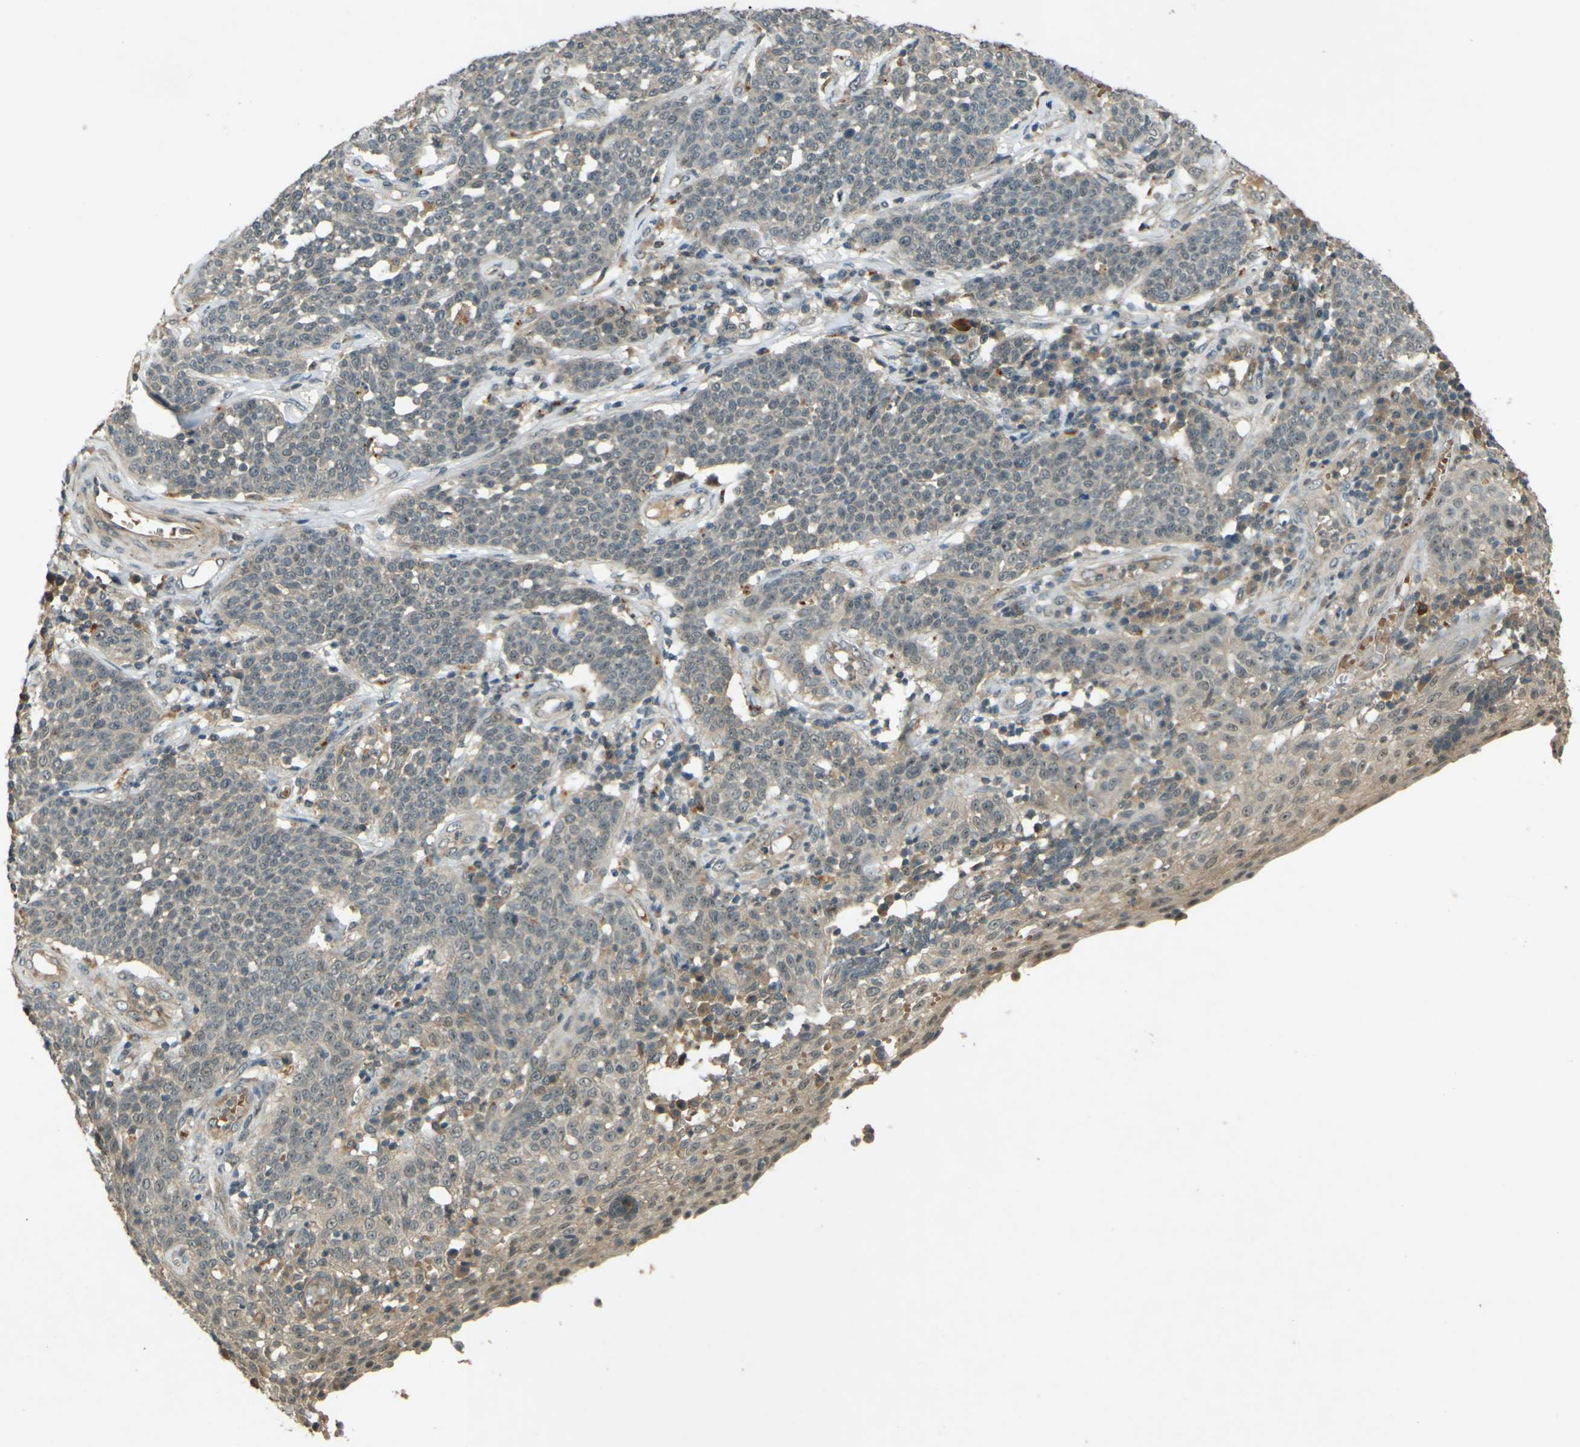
{"staining": {"intensity": "weak", "quantity": "<25%", "location": "cytoplasmic/membranous,nuclear"}, "tissue": "cervical cancer", "cell_type": "Tumor cells", "image_type": "cancer", "snomed": [{"axis": "morphology", "description": "Squamous cell carcinoma, NOS"}, {"axis": "topography", "description": "Cervix"}], "caption": "Tumor cells show no significant protein expression in squamous cell carcinoma (cervical).", "gene": "MPDZ", "patient": {"sex": "female", "age": 34}}